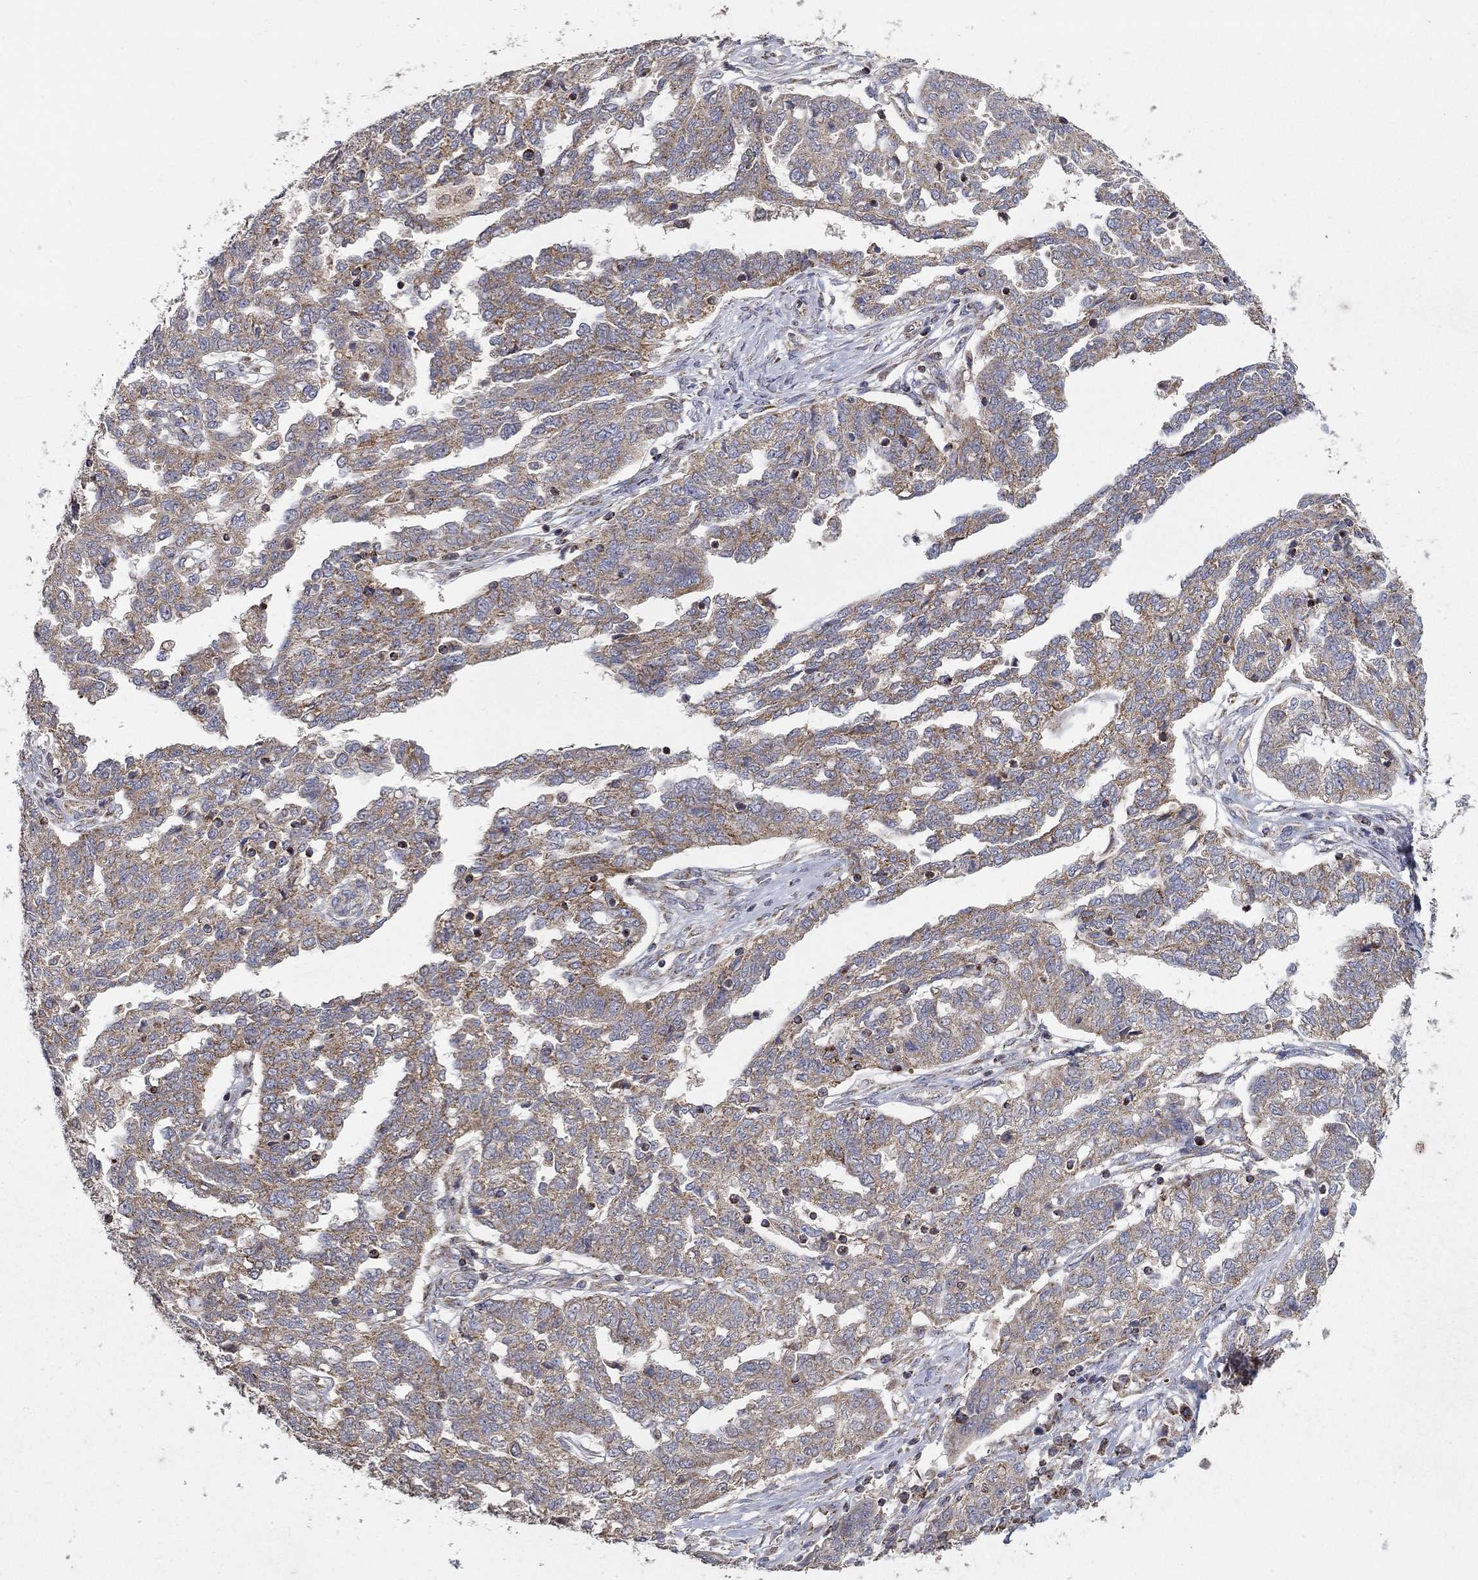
{"staining": {"intensity": "weak", "quantity": ">75%", "location": "cytoplasmic/membranous"}, "tissue": "ovarian cancer", "cell_type": "Tumor cells", "image_type": "cancer", "snomed": [{"axis": "morphology", "description": "Cystadenocarcinoma, serous, NOS"}, {"axis": "topography", "description": "Ovary"}], "caption": "This image shows immunohistochemistry (IHC) staining of human serous cystadenocarcinoma (ovarian), with low weak cytoplasmic/membranous staining in about >75% of tumor cells.", "gene": "GPSM1", "patient": {"sex": "female", "age": 67}}